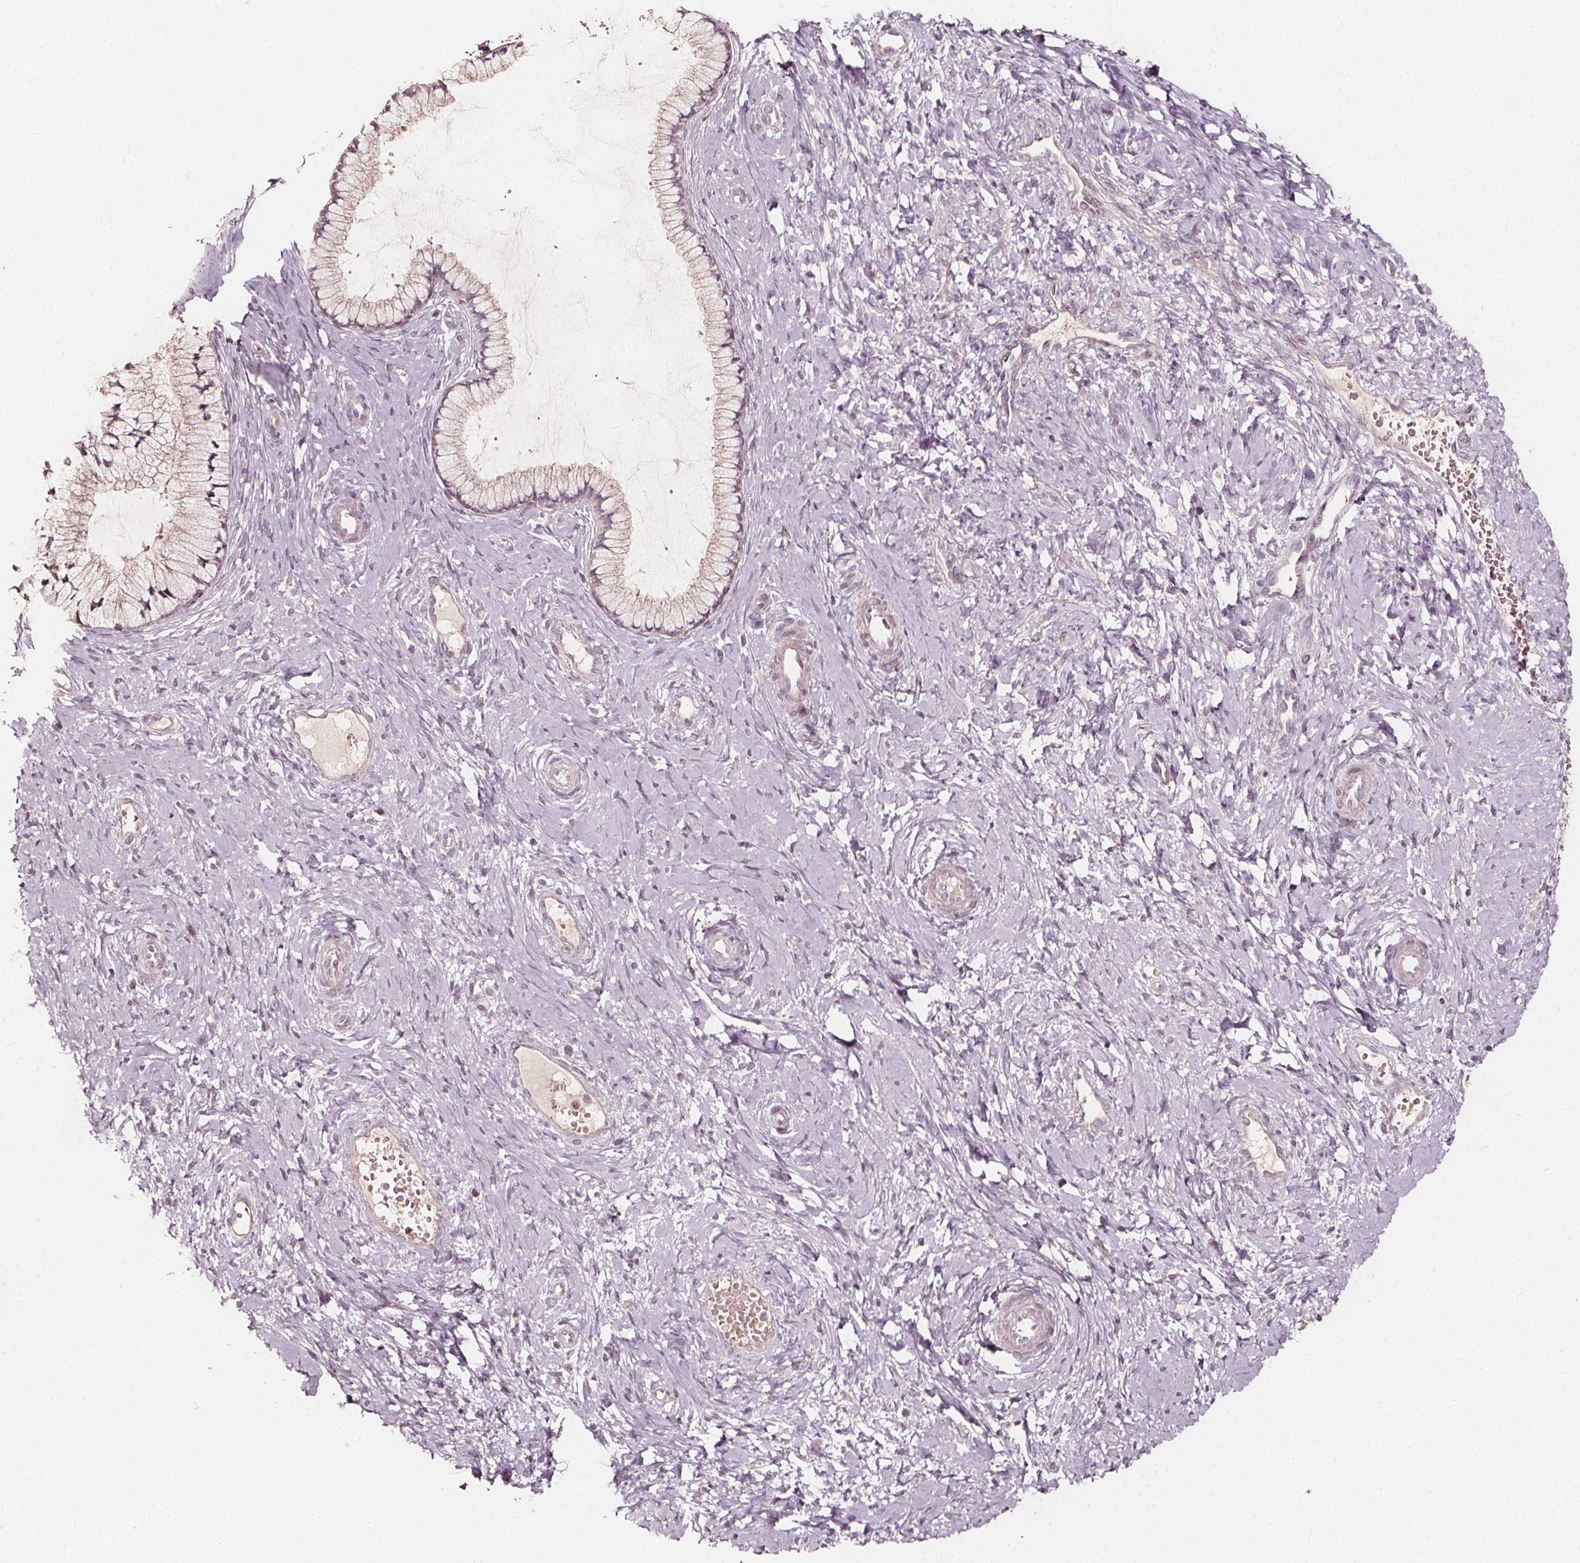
{"staining": {"intensity": "weak", "quantity": "<25%", "location": "cytoplasmic/membranous"}, "tissue": "cervix", "cell_type": "Glandular cells", "image_type": "normal", "snomed": [{"axis": "morphology", "description": "Normal tissue, NOS"}, {"axis": "topography", "description": "Cervix"}], "caption": "This is an immunohistochemistry micrograph of unremarkable human cervix. There is no positivity in glandular cells.", "gene": "NPC1L1", "patient": {"sex": "female", "age": 37}}